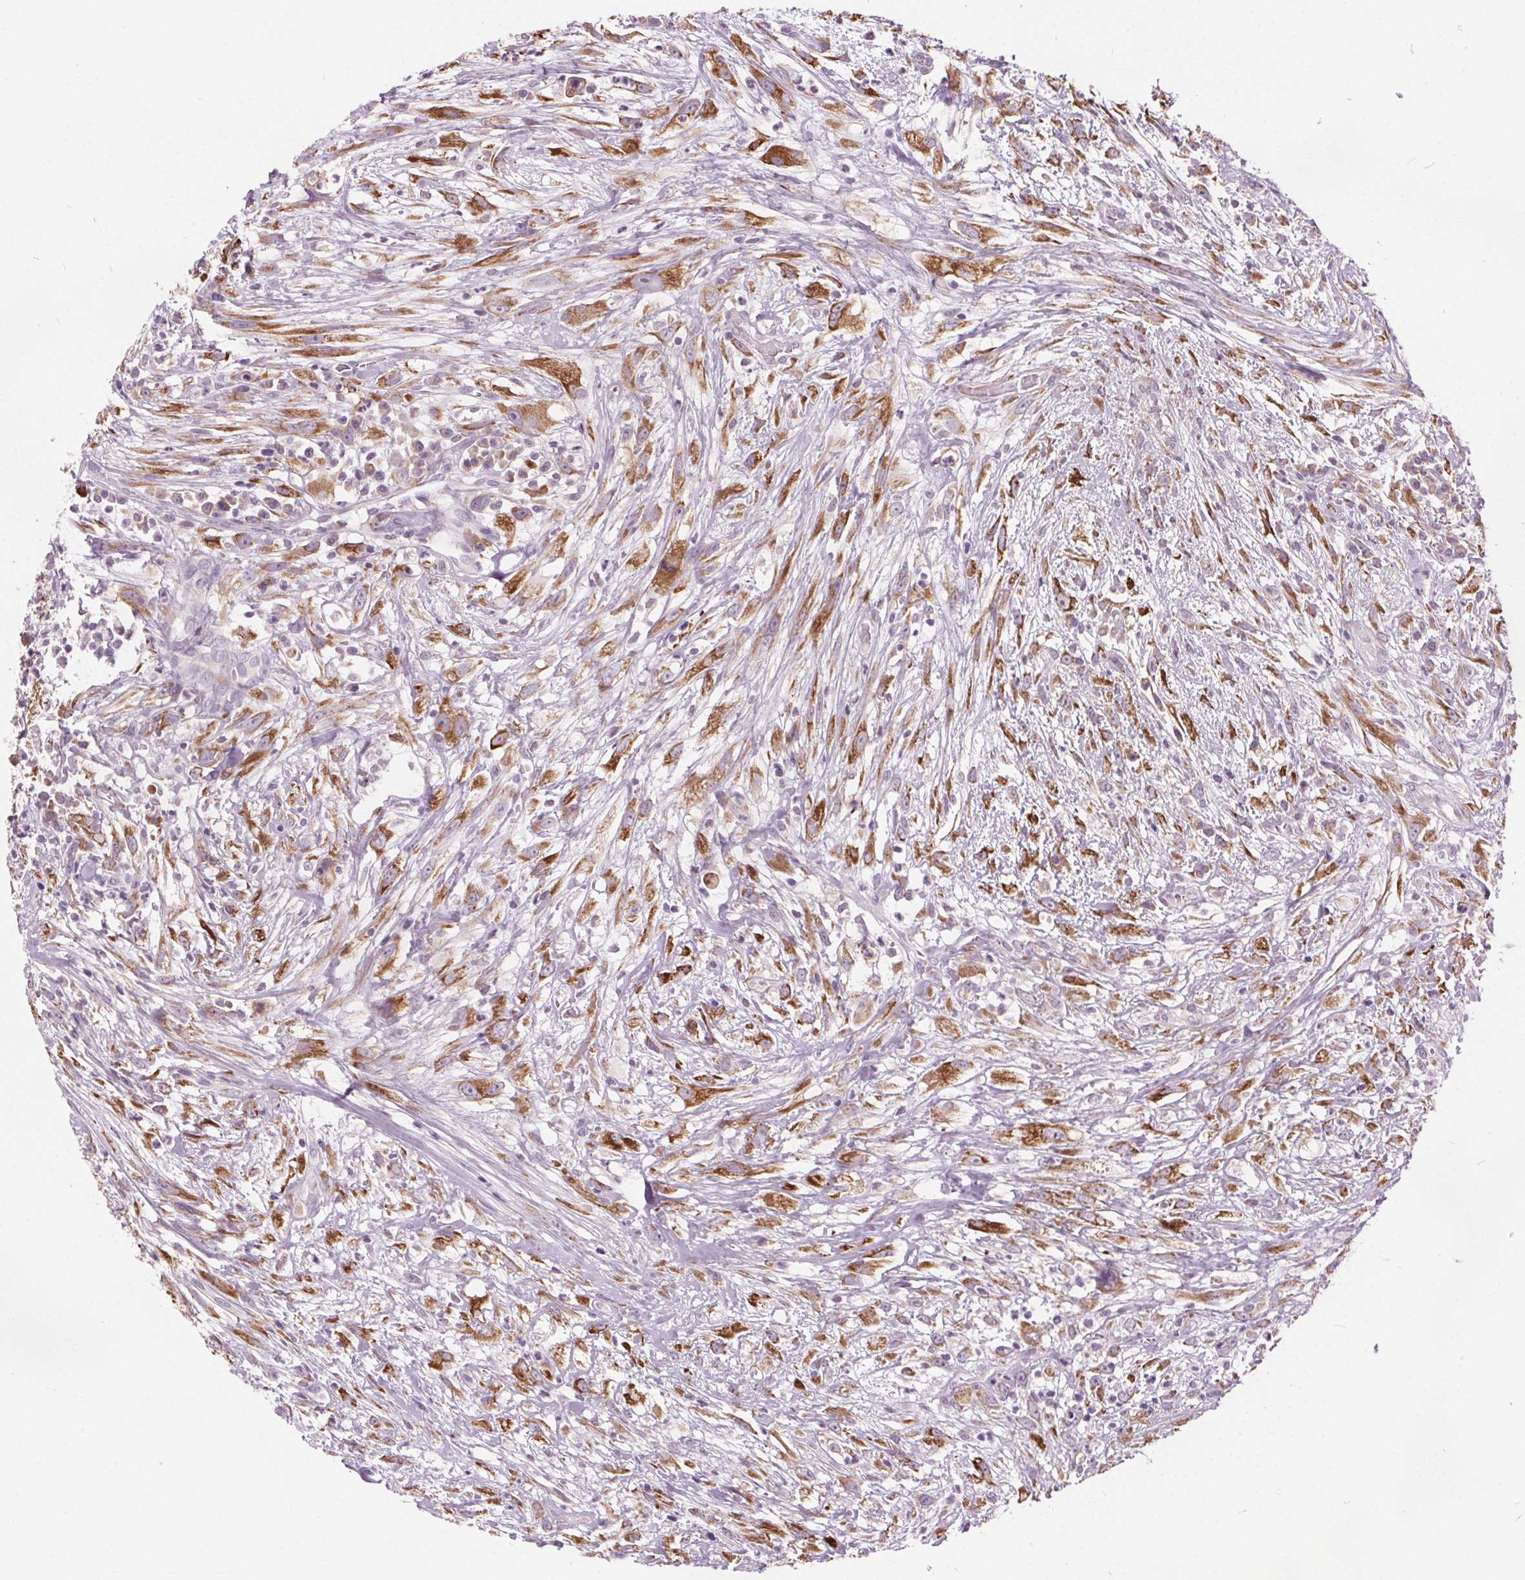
{"staining": {"intensity": "moderate", "quantity": "25%-75%", "location": "cytoplasmic/membranous"}, "tissue": "head and neck cancer", "cell_type": "Tumor cells", "image_type": "cancer", "snomed": [{"axis": "morphology", "description": "Squamous cell carcinoma, NOS"}, {"axis": "topography", "description": "Head-Neck"}], "caption": "Immunohistochemistry (IHC) micrograph of neoplastic tissue: squamous cell carcinoma (head and neck) stained using IHC reveals medium levels of moderate protein expression localized specifically in the cytoplasmic/membranous of tumor cells, appearing as a cytoplasmic/membranous brown color.", "gene": "ACOX2", "patient": {"sex": "male", "age": 65}}